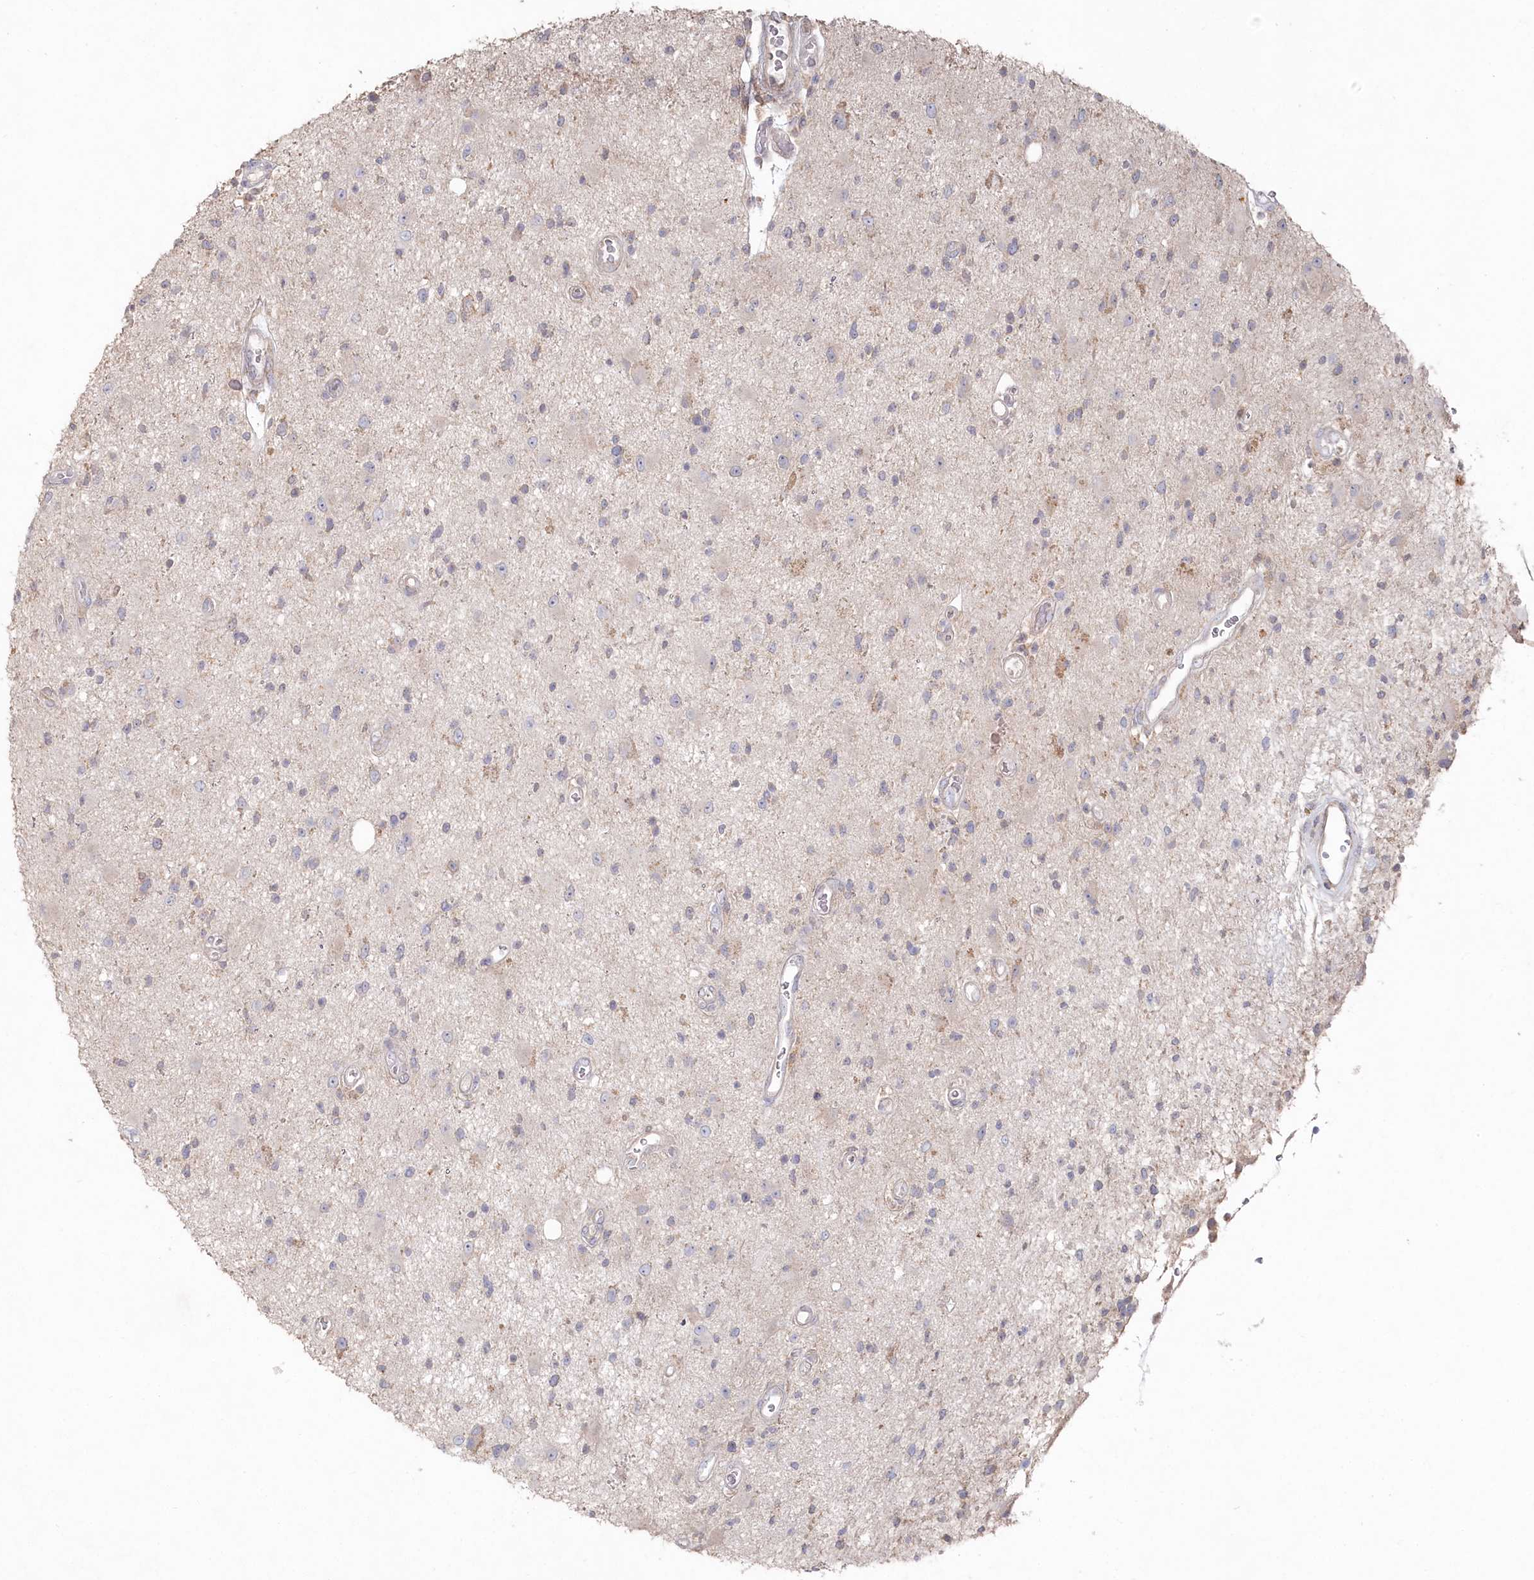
{"staining": {"intensity": "negative", "quantity": "none", "location": "none"}, "tissue": "glioma", "cell_type": "Tumor cells", "image_type": "cancer", "snomed": [{"axis": "morphology", "description": "Glioma, malignant, High grade"}, {"axis": "topography", "description": "Brain"}], "caption": "This image is of glioma stained with IHC to label a protein in brown with the nuclei are counter-stained blue. There is no staining in tumor cells.", "gene": "TGFBRAP1", "patient": {"sex": "male", "age": 33}}